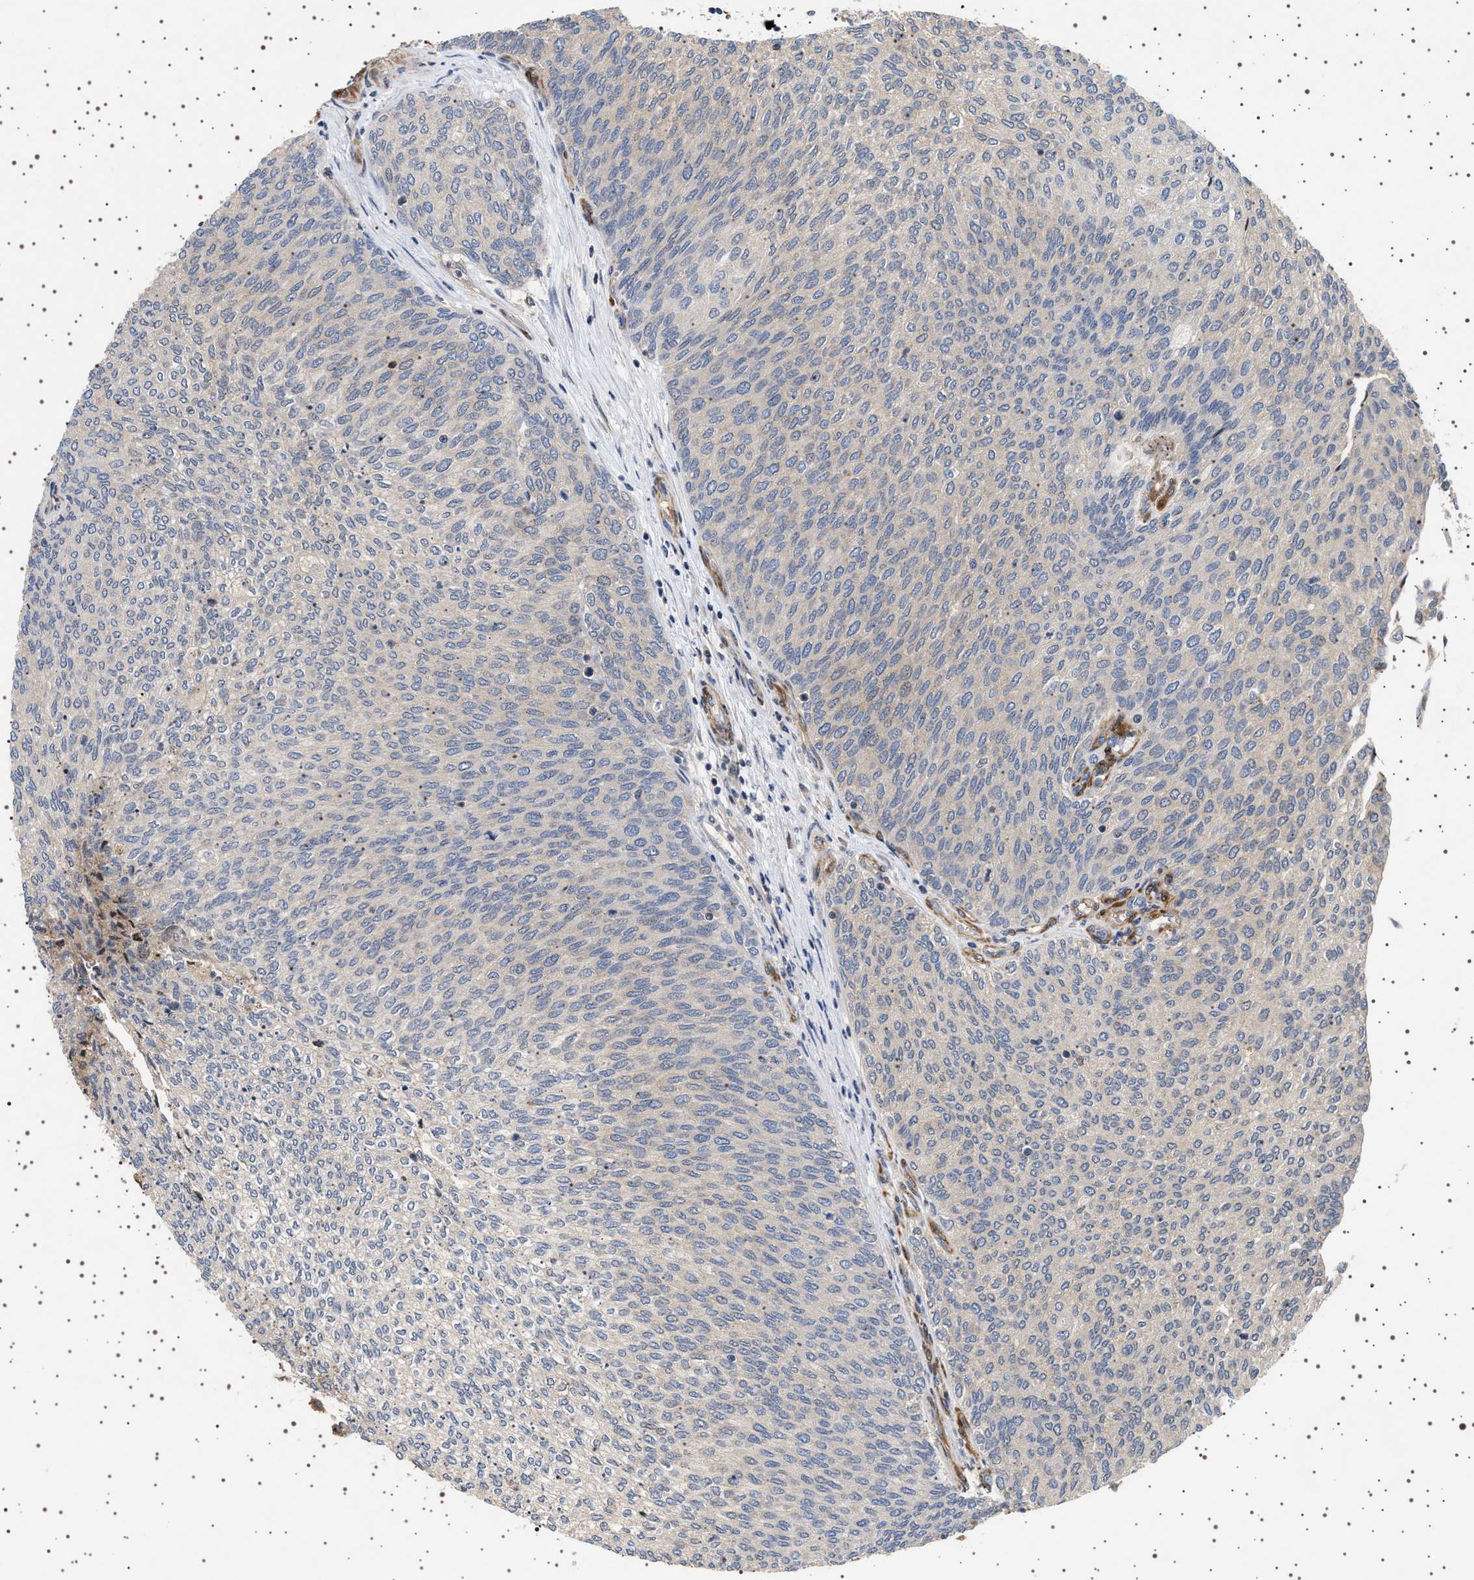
{"staining": {"intensity": "negative", "quantity": "none", "location": "none"}, "tissue": "urothelial cancer", "cell_type": "Tumor cells", "image_type": "cancer", "snomed": [{"axis": "morphology", "description": "Urothelial carcinoma, Low grade"}, {"axis": "topography", "description": "Urinary bladder"}], "caption": "Low-grade urothelial carcinoma was stained to show a protein in brown. There is no significant staining in tumor cells.", "gene": "GUCY1B1", "patient": {"sex": "female", "age": 79}}